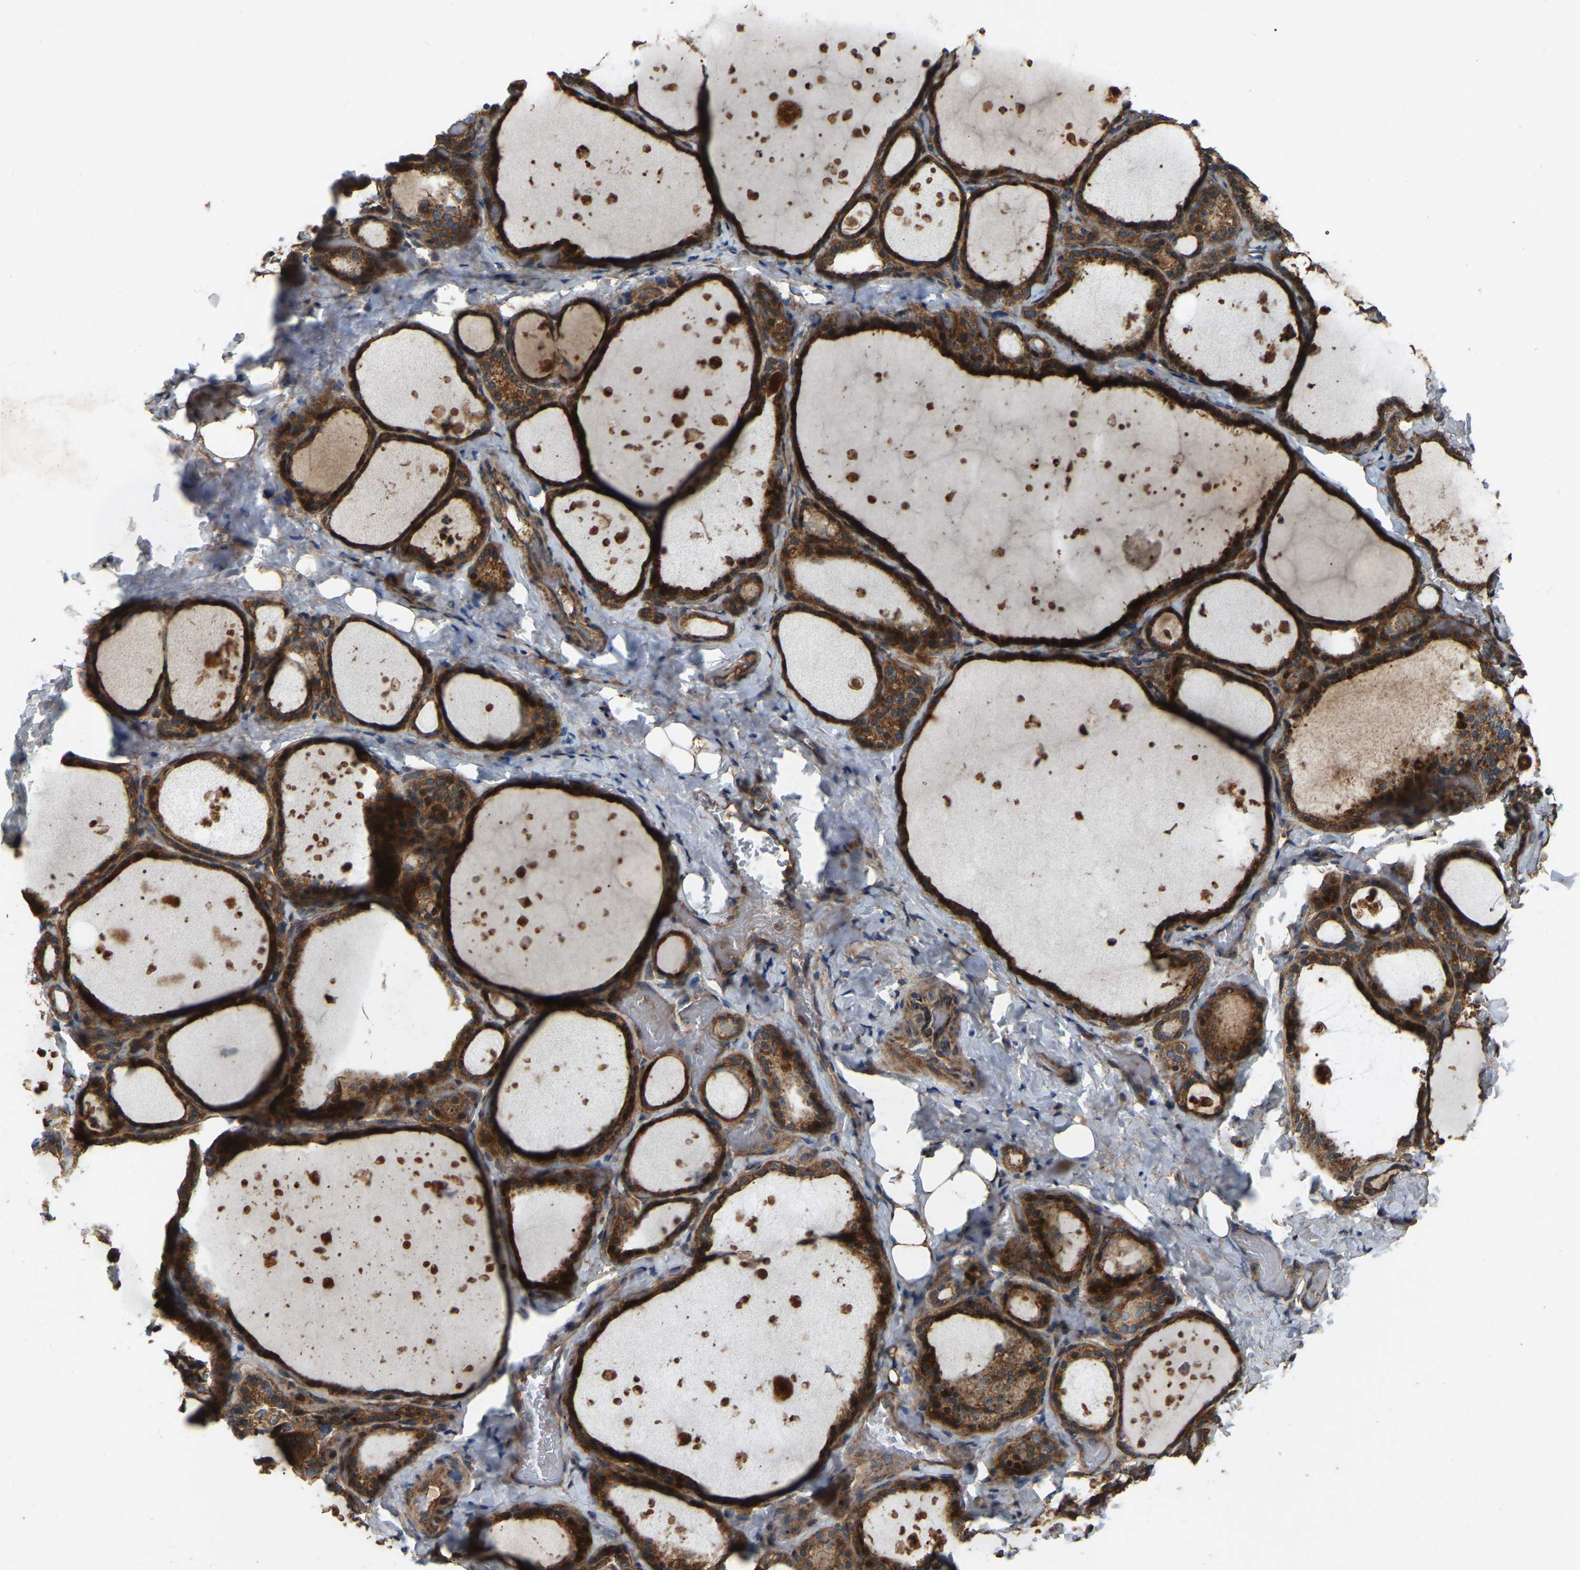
{"staining": {"intensity": "strong", "quantity": ">75%", "location": "cytoplasmic/membranous"}, "tissue": "thyroid gland", "cell_type": "Glandular cells", "image_type": "normal", "snomed": [{"axis": "morphology", "description": "Normal tissue, NOS"}, {"axis": "topography", "description": "Thyroid gland"}], "caption": "Immunohistochemical staining of benign thyroid gland demonstrates strong cytoplasmic/membranous protein positivity in approximately >75% of glandular cells. (DAB (3,3'-diaminobenzidine) = brown stain, brightfield microscopy at high magnification).", "gene": "SAMD9L", "patient": {"sex": "female", "age": 44}}